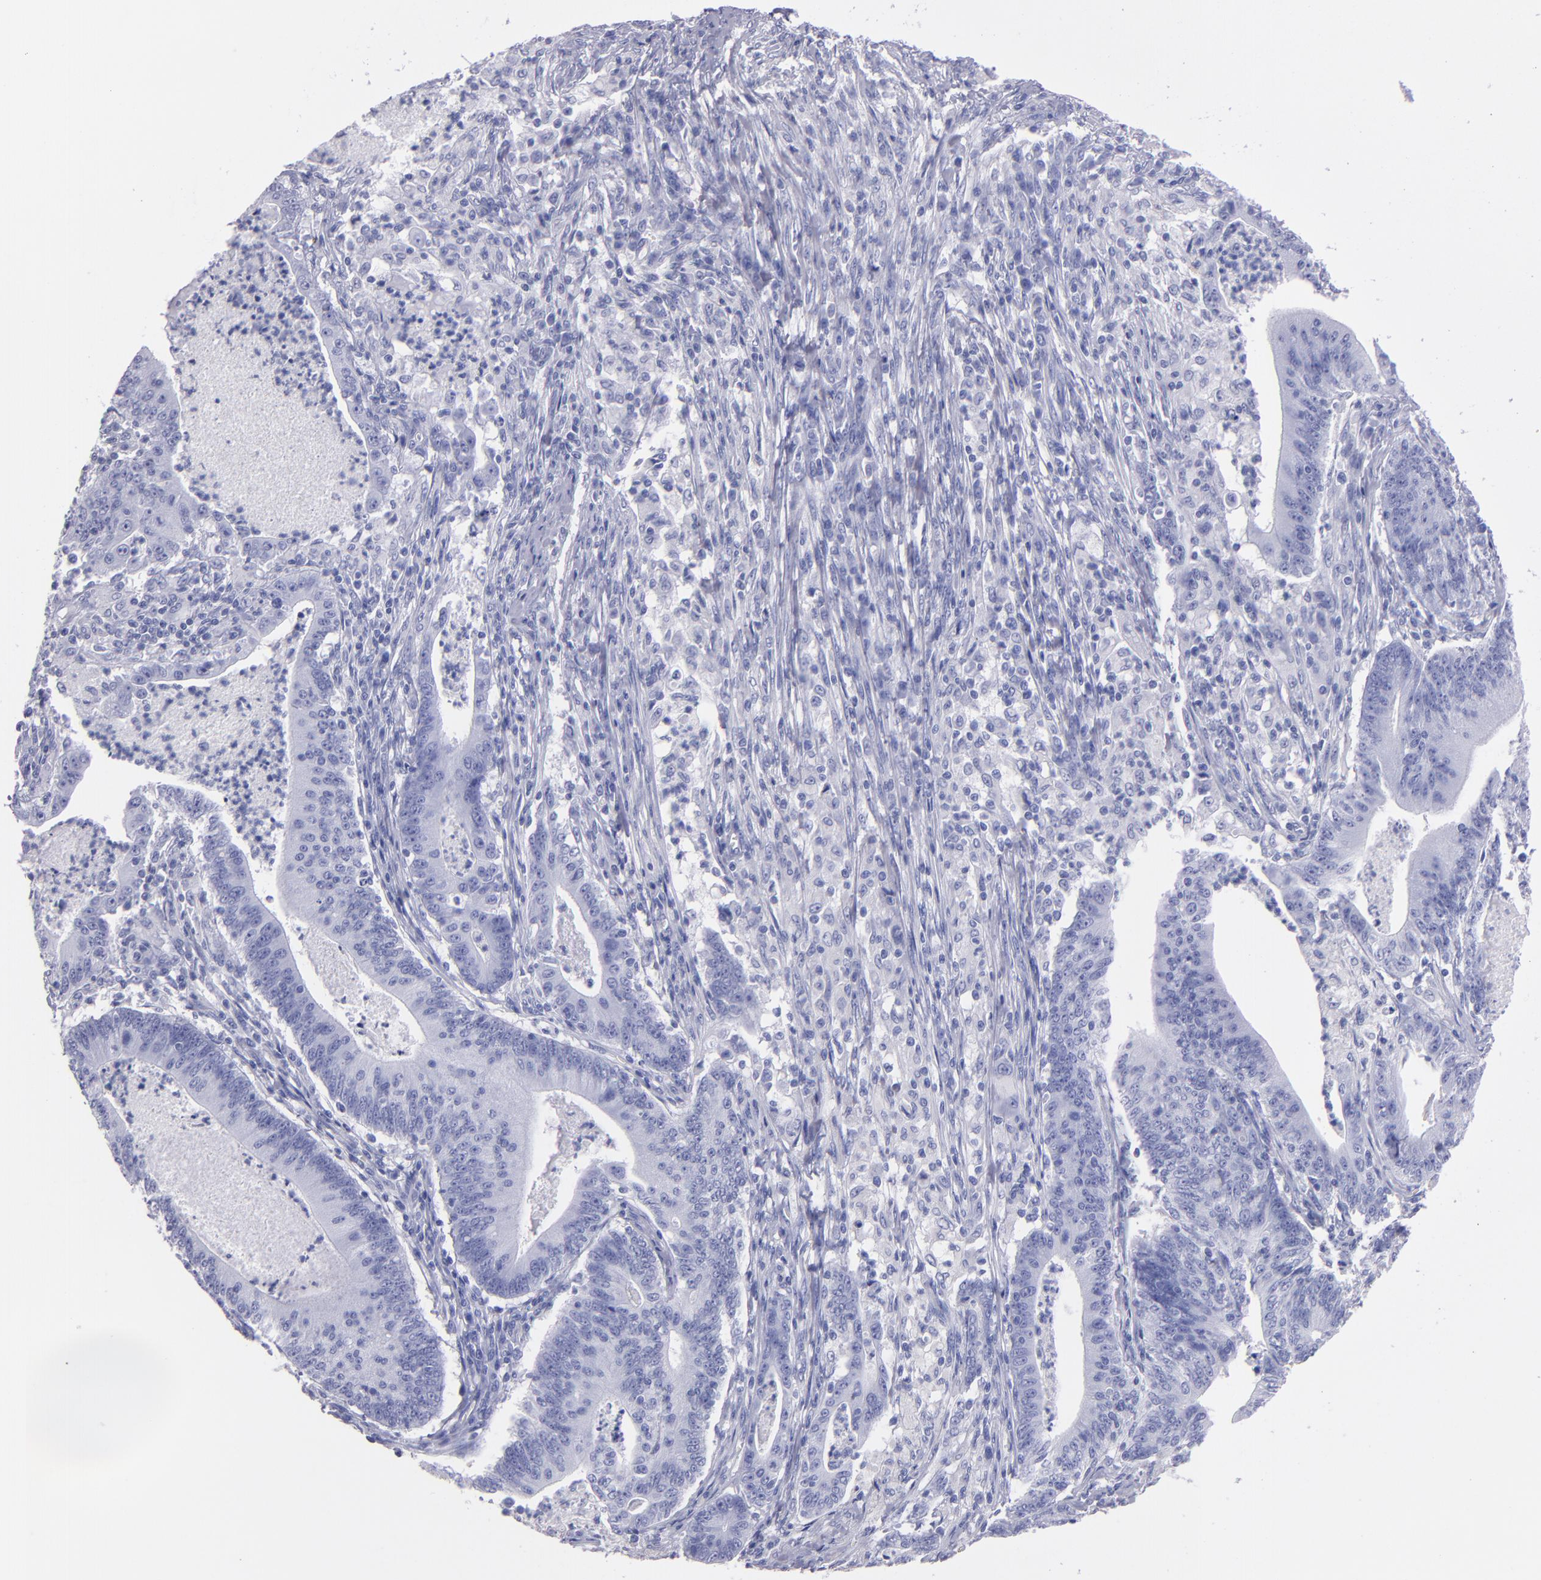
{"staining": {"intensity": "negative", "quantity": "none", "location": "none"}, "tissue": "stomach cancer", "cell_type": "Tumor cells", "image_type": "cancer", "snomed": [{"axis": "morphology", "description": "Adenocarcinoma, NOS"}, {"axis": "topography", "description": "Stomach, lower"}], "caption": "A high-resolution photomicrograph shows immunohistochemistry (IHC) staining of stomach cancer, which displays no significant expression in tumor cells.", "gene": "TG", "patient": {"sex": "female", "age": 86}}